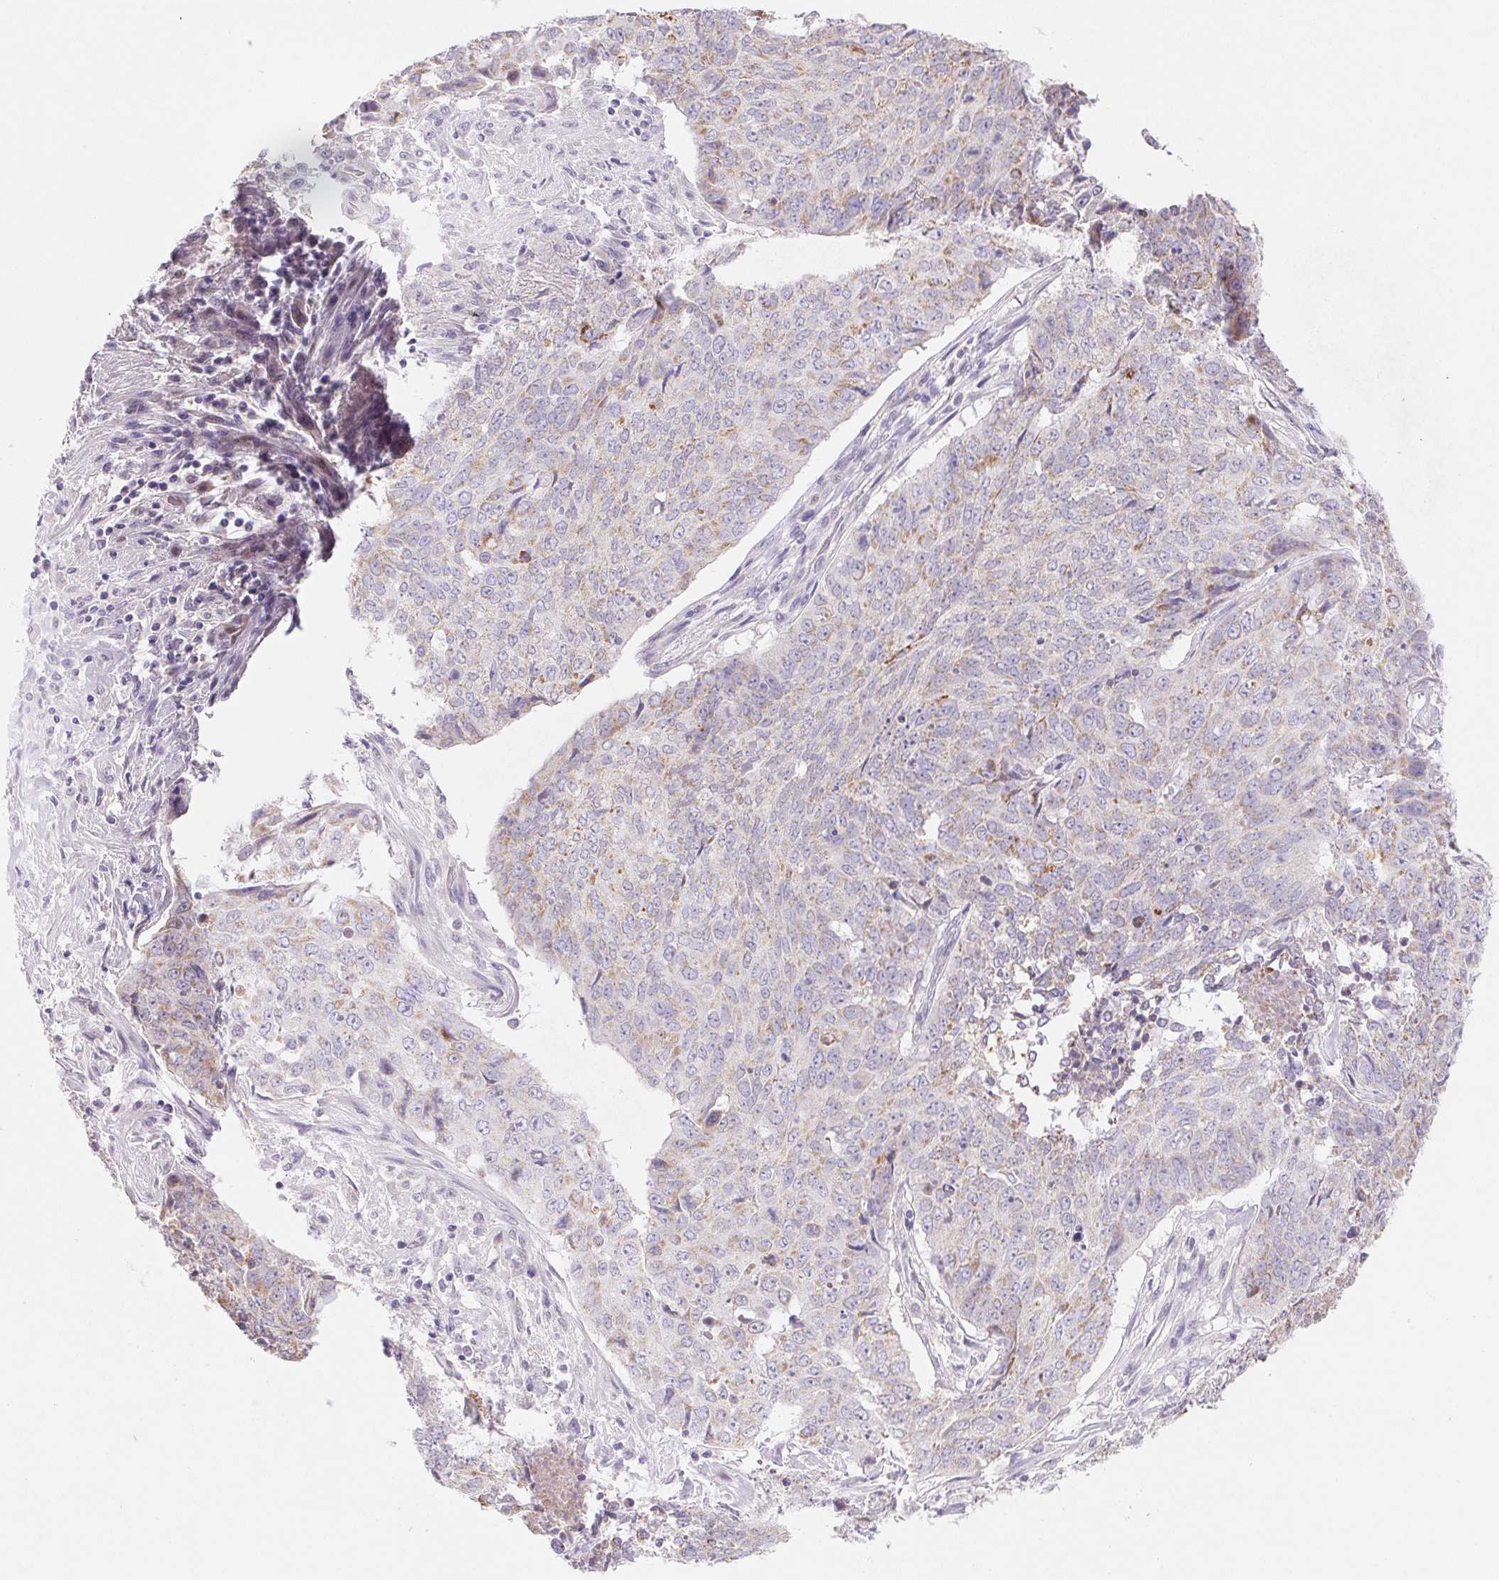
{"staining": {"intensity": "negative", "quantity": "none", "location": "none"}, "tissue": "lung cancer", "cell_type": "Tumor cells", "image_type": "cancer", "snomed": [{"axis": "morphology", "description": "Normal tissue, NOS"}, {"axis": "morphology", "description": "Squamous cell carcinoma, NOS"}, {"axis": "topography", "description": "Bronchus"}, {"axis": "topography", "description": "Lung"}], "caption": "Protein analysis of lung cancer displays no significant staining in tumor cells.", "gene": "DPPA5", "patient": {"sex": "male", "age": 64}}